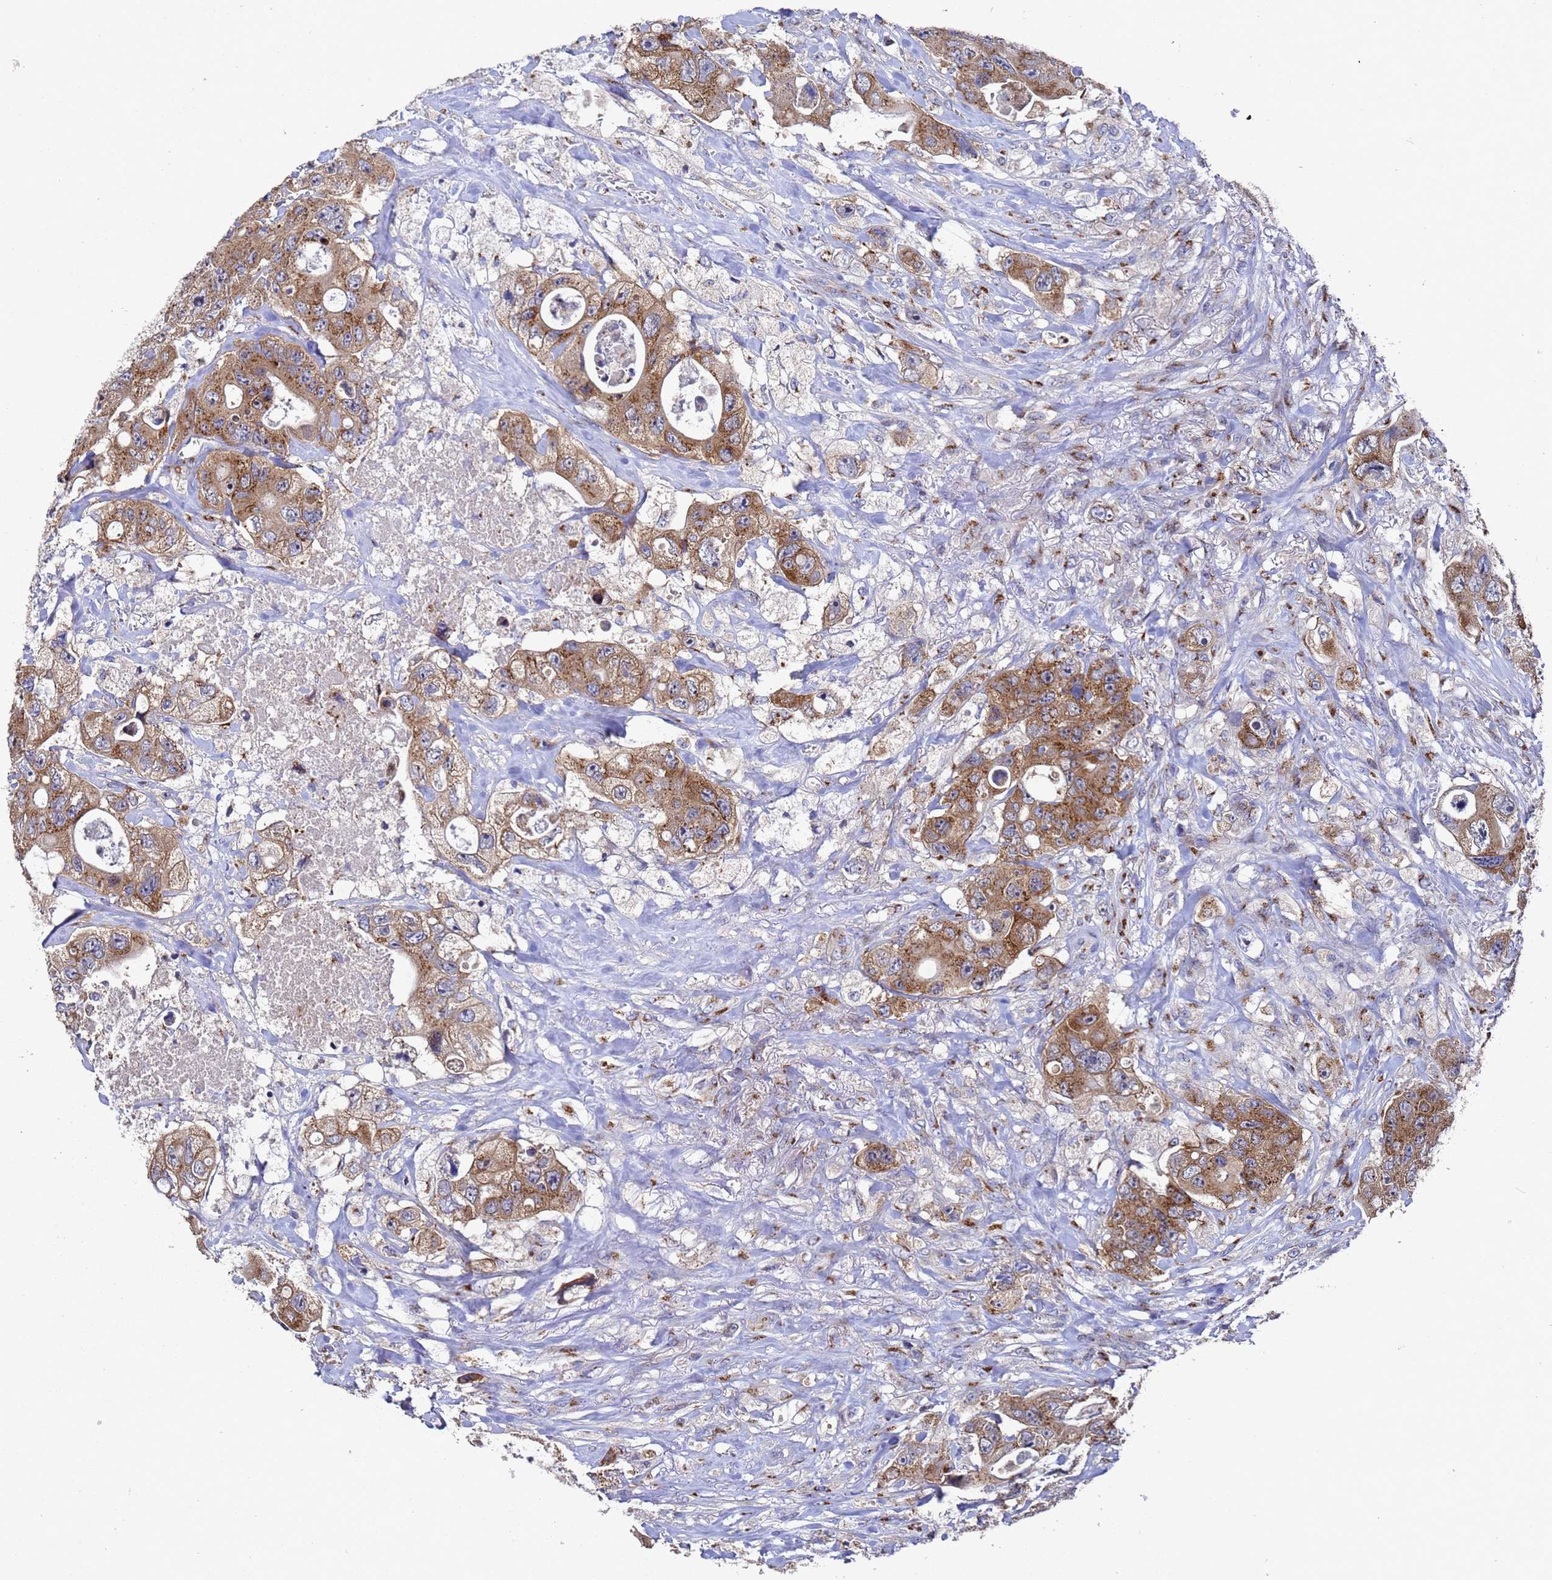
{"staining": {"intensity": "moderate", "quantity": ">75%", "location": "cytoplasmic/membranous"}, "tissue": "colorectal cancer", "cell_type": "Tumor cells", "image_type": "cancer", "snomed": [{"axis": "morphology", "description": "Adenocarcinoma, NOS"}, {"axis": "topography", "description": "Colon"}], "caption": "High-magnification brightfield microscopy of colorectal cancer (adenocarcinoma) stained with DAB (3,3'-diaminobenzidine) (brown) and counterstained with hematoxylin (blue). tumor cells exhibit moderate cytoplasmic/membranous expression is present in about>75% of cells. (Stains: DAB (3,3'-diaminobenzidine) in brown, nuclei in blue, Microscopy: brightfield microscopy at high magnification).", "gene": "NSUN6", "patient": {"sex": "female", "age": 46}}